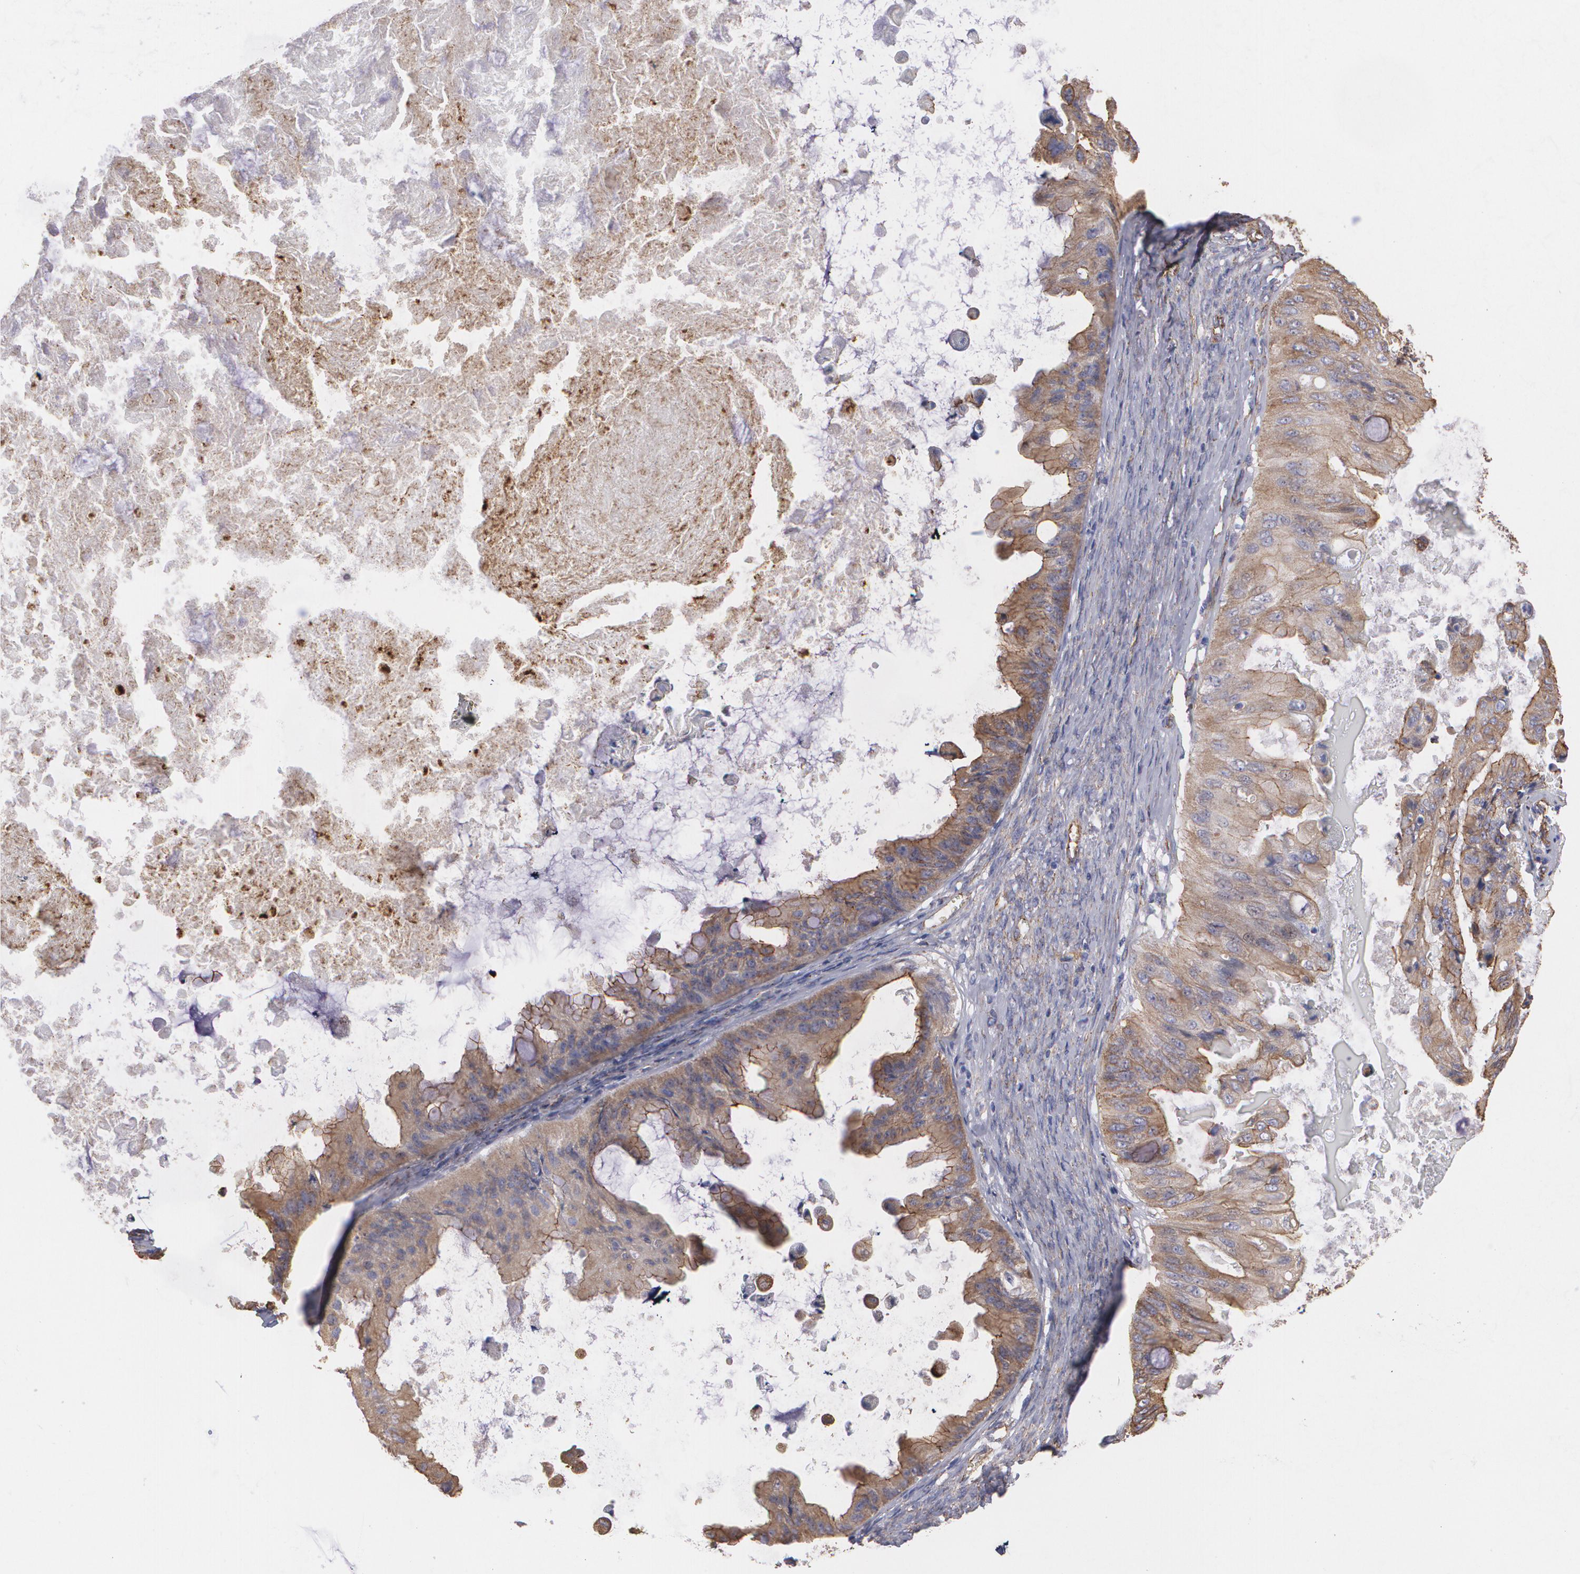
{"staining": {"intensity": "moderate", "quantity": ">75%", "location": "cytoplasmic/membranous"}, "tissue": "ovarian cancer", "cell_type": "Tumor cells", "image_type": "cancer", "snomed": [{"axis": "morphology", "description": "Cystadenocarcinoma, mucinous, NOS"}, {"axis": "topography", "description": "Ovary"}], "caption": "A micrograph of human ovarian cancer stained for a protein exhibits moderate cytoplasmic/membranous brown staining in tumor cells. The staining was performed using DAB, with brown indicating positive protein expression. Nuclei are stained blue with hematoxylin.", "gene": "TJP1", "patient": {"sex": "female", "age": 37}}